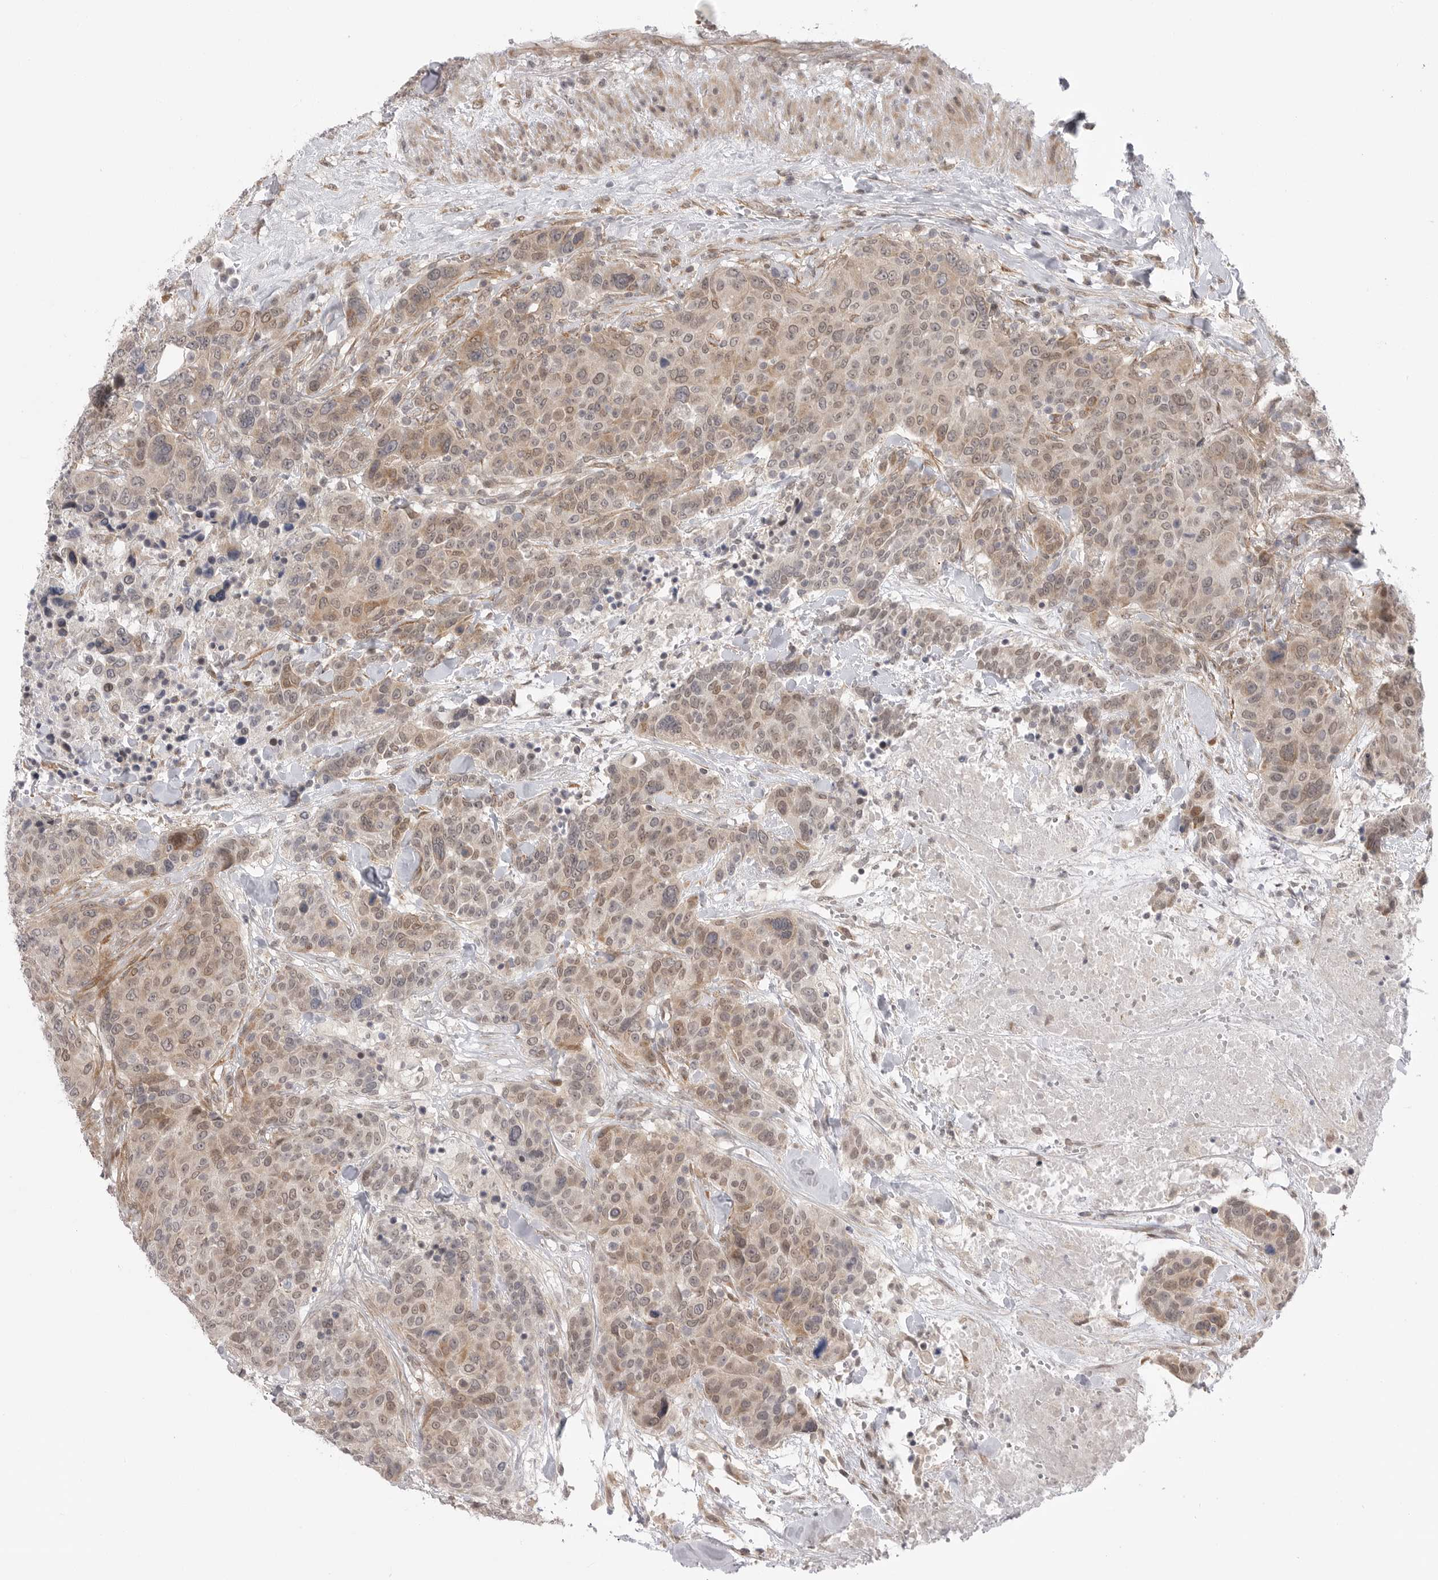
{"staining": {"intensity": "weak", "quantity": ">75%", "location": "cytoplasmic/membranous,nuclear"}, "tissue": "breast cancer", "cell_type": "Tumor cells", "image_type": "cancer", "snomed": [{"axis": "morphology", "description": "Duct carcinoma"}, {"axis": "topography", "description": "Breast"}], "caption": "Immunohistochemistry staining of breast cancer (invasive ductal carcinoma), which shows low levels of weak cytoplasmic/membranous and nuclear positivity in about >75% of tumor cells indicating weak cytoplasmic/membranous and nuclear protein staining. The staining was performed using DAB (brown) for protein detection and nuclei were counterstained in hematoxylin (blue).", "gene": "GGT6", "patient": {"sex": "female", "age": 37}}